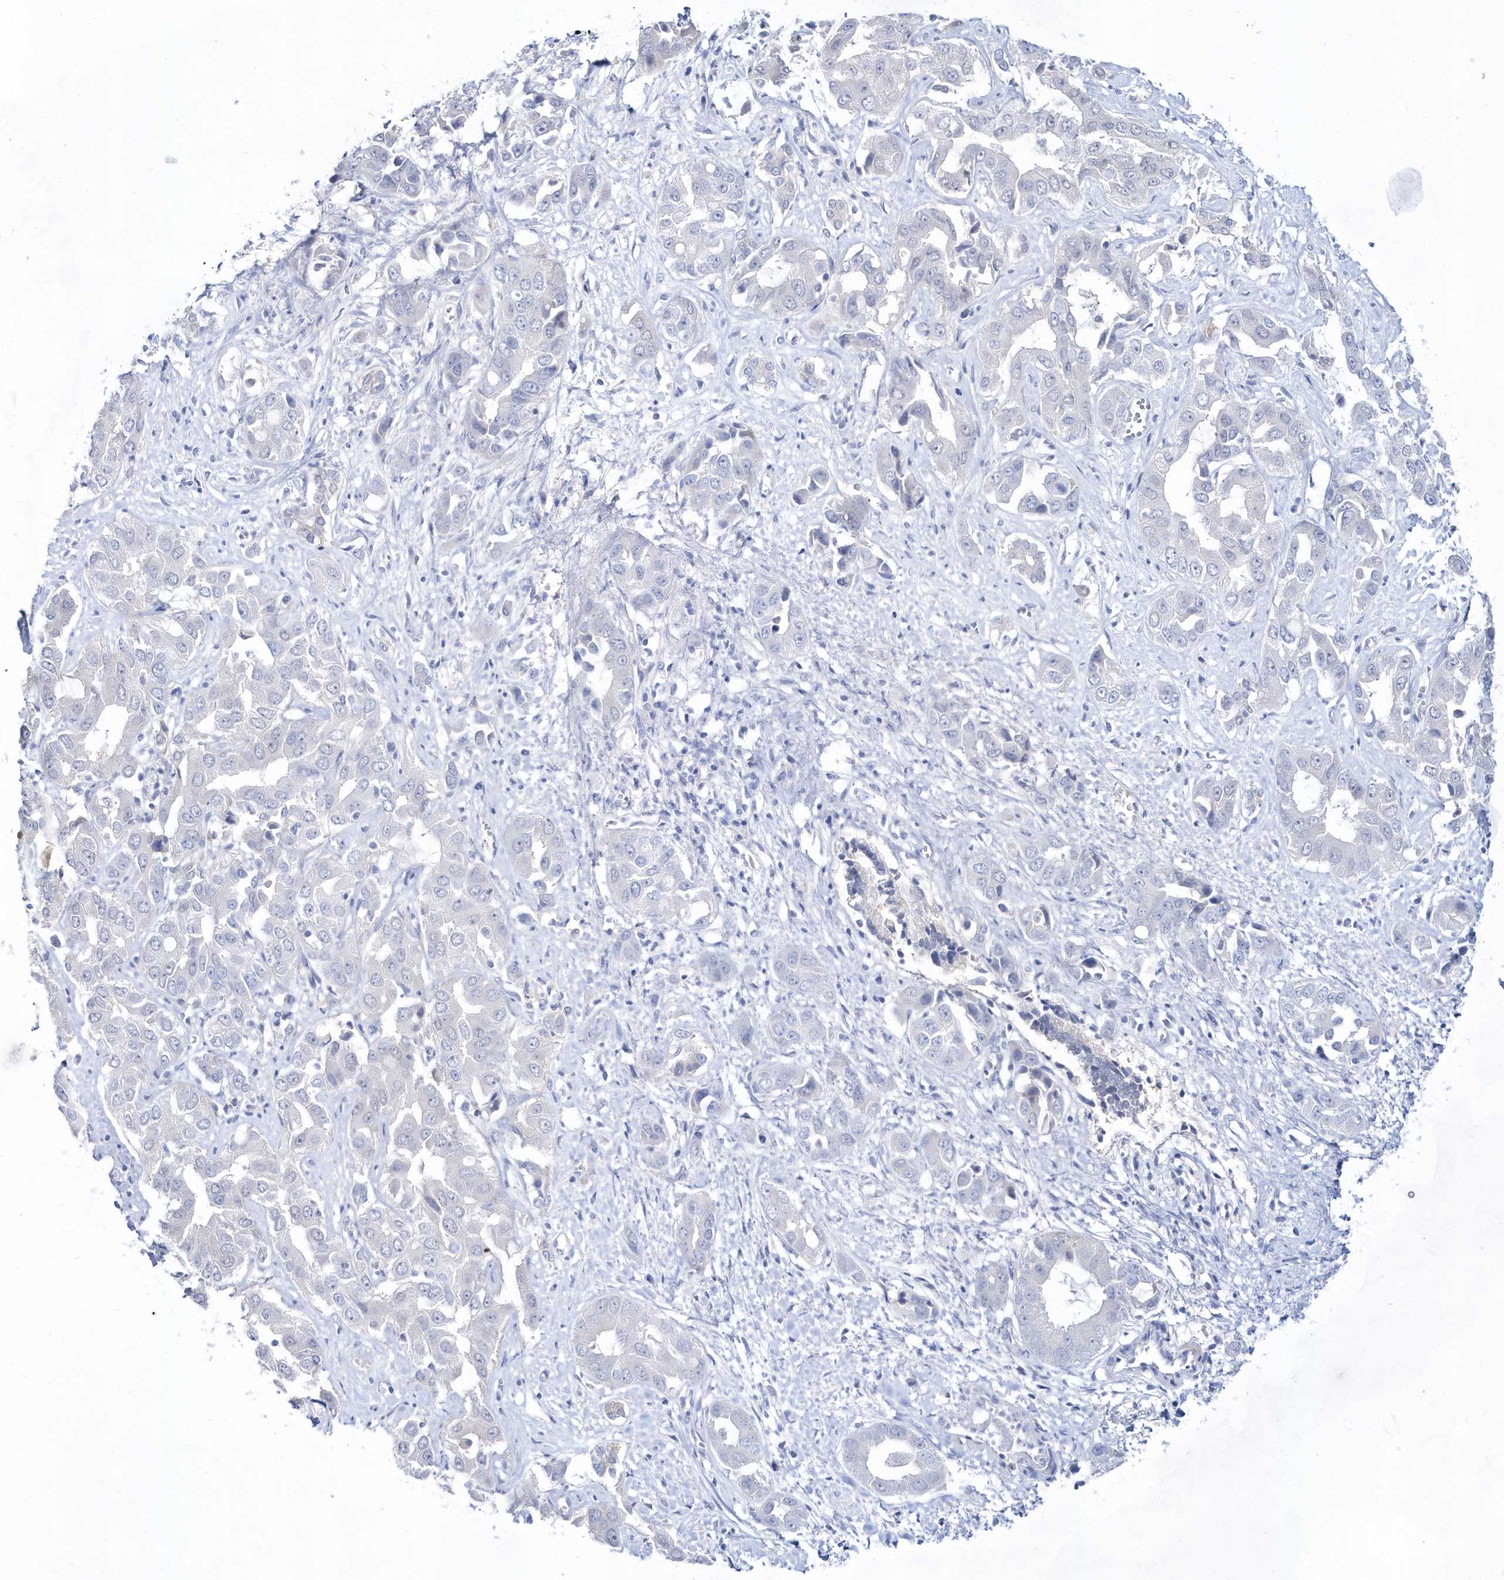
{"staining": {"intensity": "negative", "quantity": "none", "location": "none"}, "tissue": "liver cancer", "cell_type": "Tumor cells", "image_type": "cancer", "snomed": [{"axis": "morphology", "description": "Cholangiocarcinoma"}, {"axis": "topography", "description": "Liver"}], "caption": "Tumor cells are negative for brown protein staining in liver cholangiocarcinoma.", "gene": "BDH2", "patient": {"sex": "female", "age": 52}}